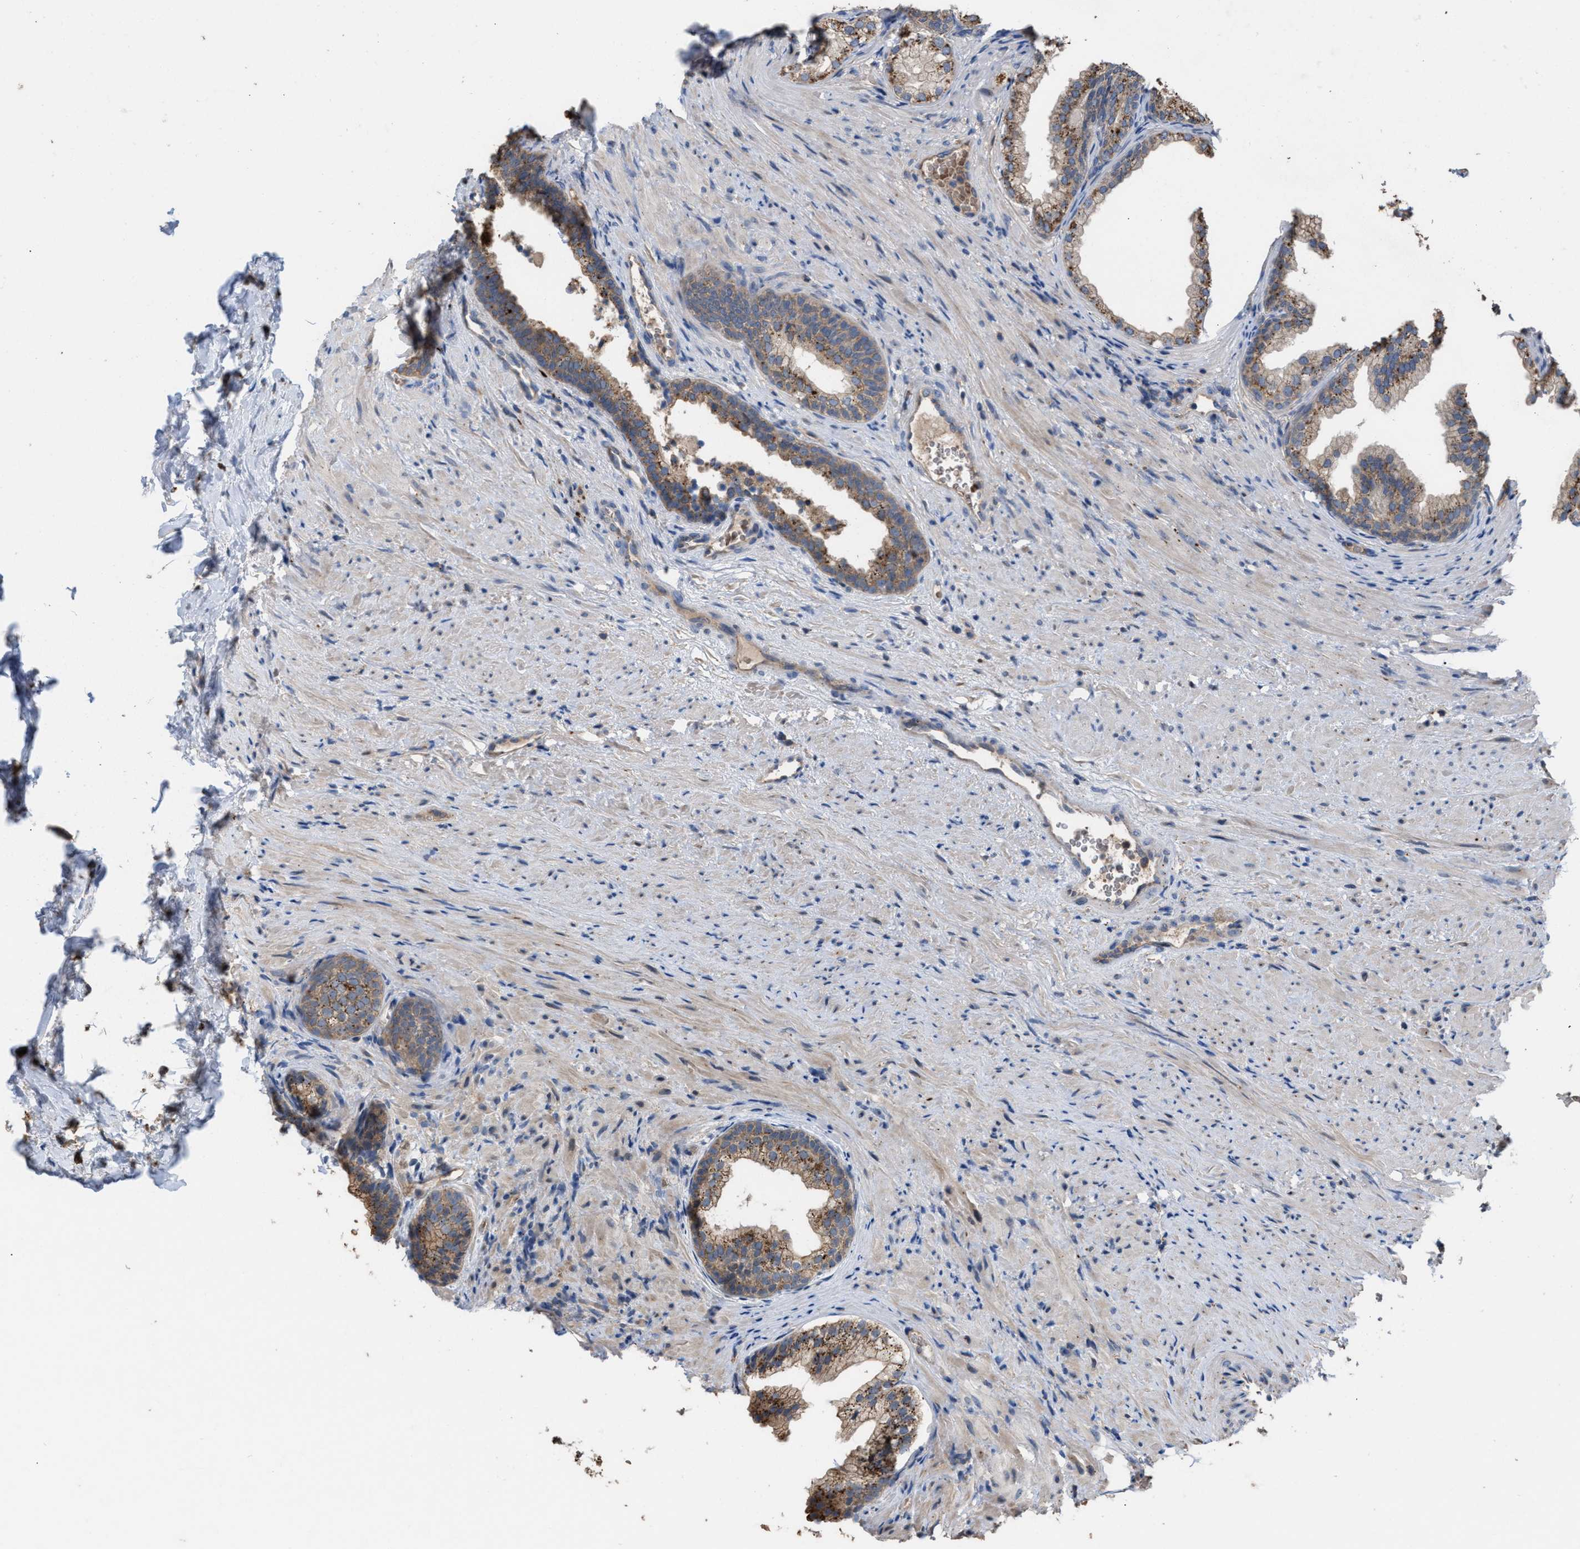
{"staining": {"intensity": "moderate", "quantity": ">75%", "location": "cytoplasmic/membranous"}, "tissue": "prostate", "cell_type": "Glandular cells", "image_type": "normal", "snomed": [{"axis": "morphology", "description": "Normal tissue, NOS"}, {"axis": "topography", "description": "Prostate"}], "caption": "Protein analysis of normal prostate demonstrates moderate cytoplasmic/membranous staining in about >75% of glandular cells. Using DAB (brown) and hematoxylin (blue) stains, captured at high magnification using brightfield microscopy.", "gene": "ELMO3", "patient": {"sex": "male", "age": 76}}